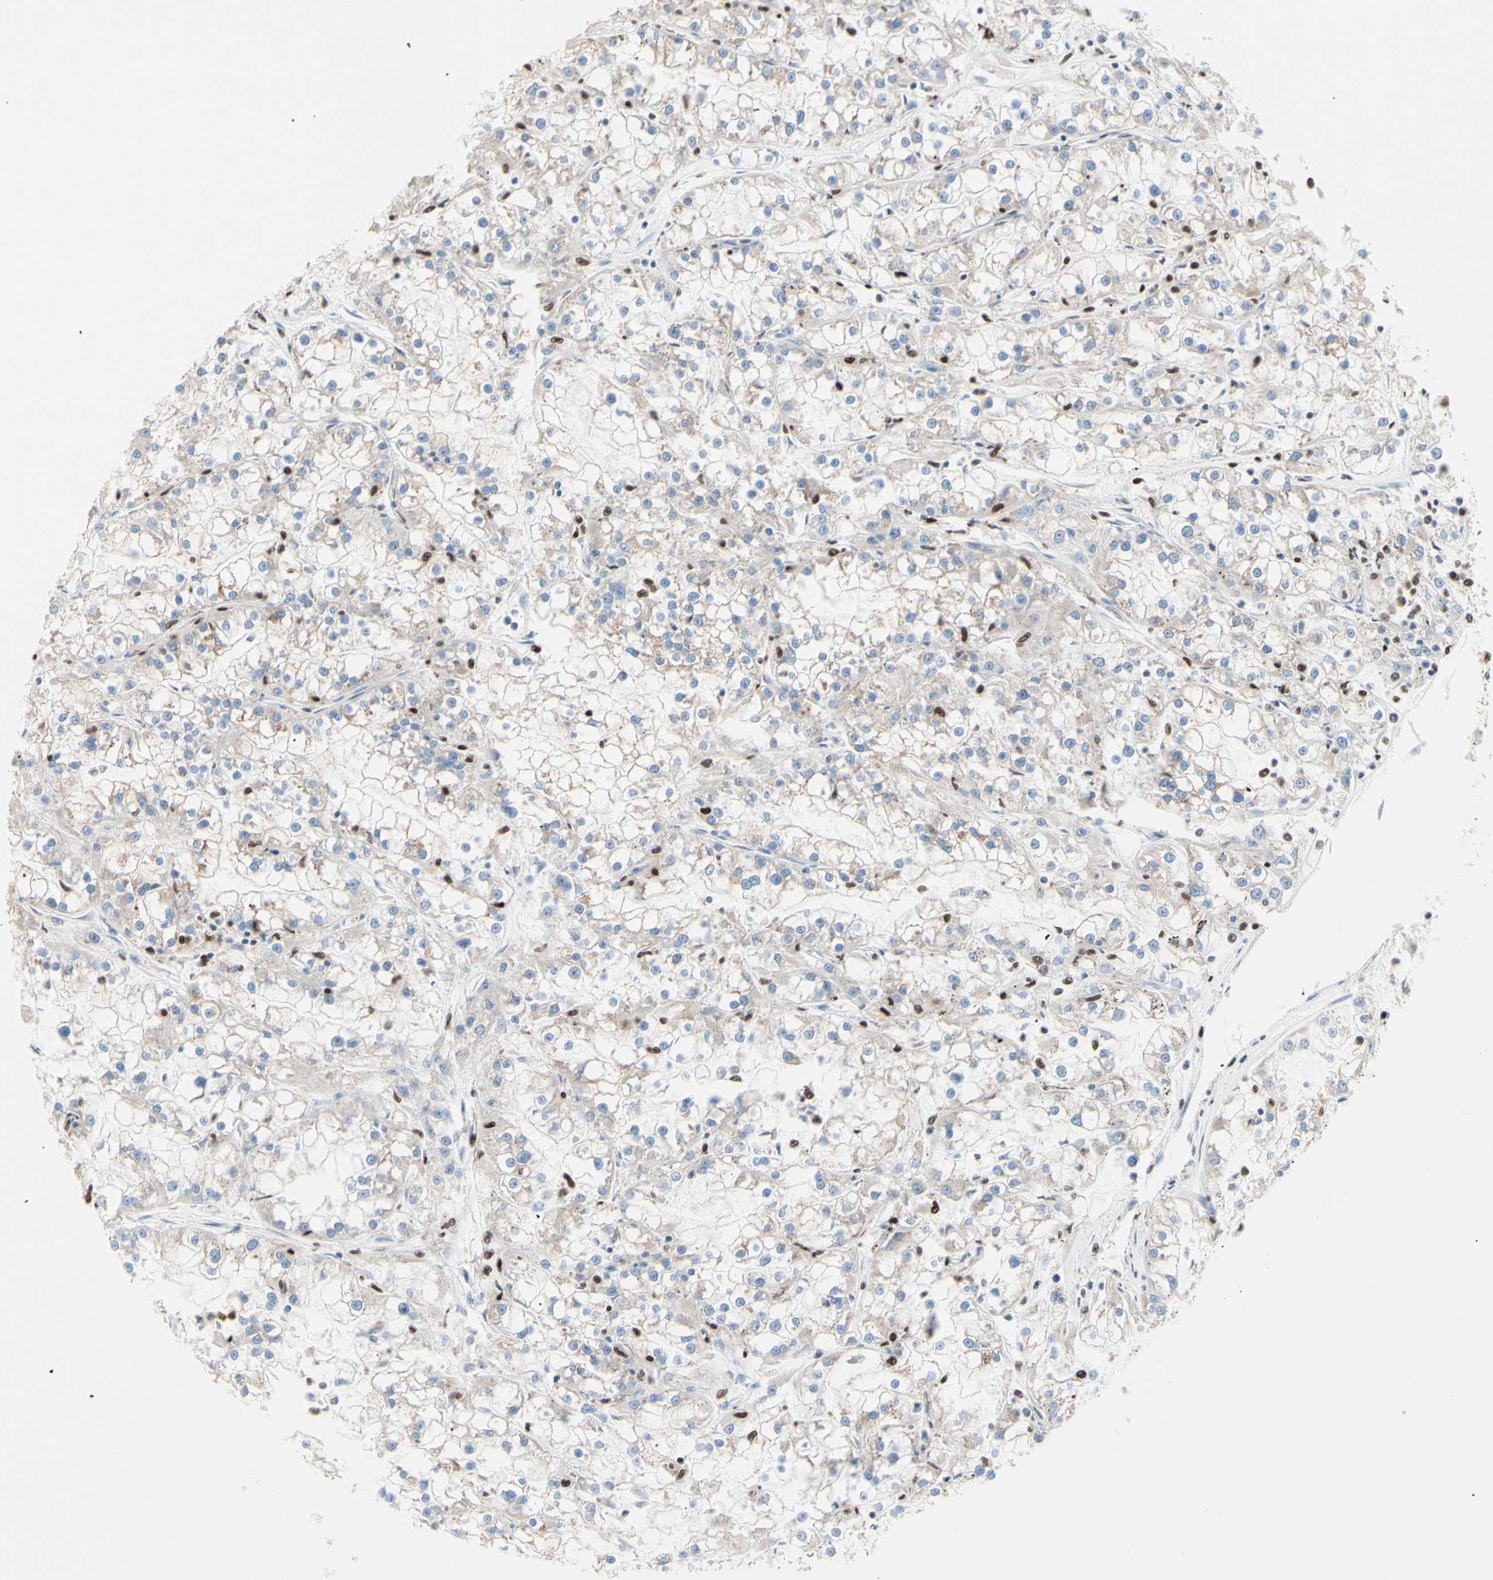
{"staining": {"intensity": "weak", "quantity": ">75%", "location": "cytoplasmic/membranous"}, "tissue": "renal cancer", "cell_type": "Tumor cells", "image_type": "cancer", "snomed": [{"axis": "morphology", "description": "Adenocarcinoma, NOS"}, {"axis": "topography", "description": "Kidney"}], "caption": "Immunohistochemical staining of human renal adenocarcinoma shows low levels of weak cytoplasmic/membranous protein staining in about >75% of tumor cells. (IHC, brightfield microscopy, high magnification).", "gene": "EED", "patient": {"sex": "female", "age": 52}}